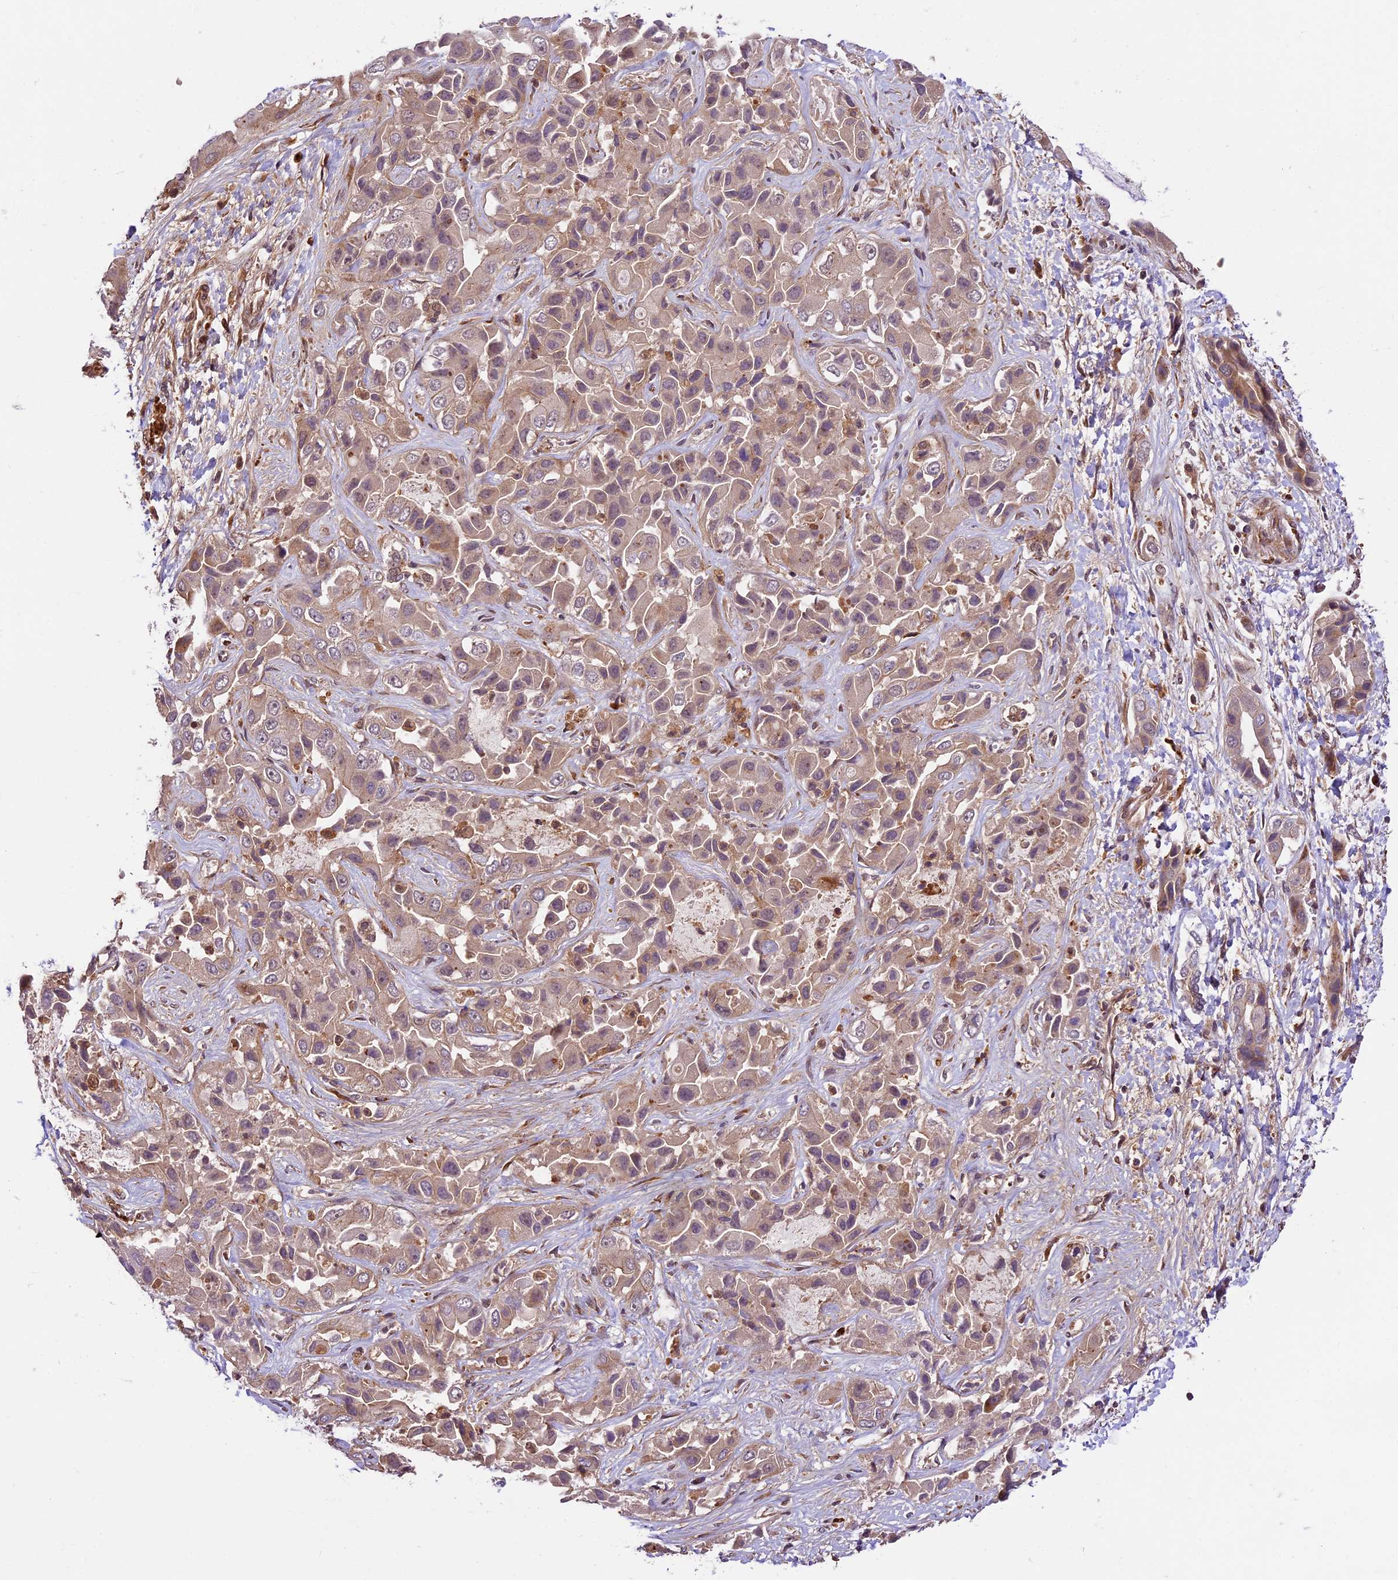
{"staining": {"intensity": "weak", "quantity": "25%-75%", "location": "cytoplasmic/membranous"}, "tissue": "liver cancer", "cell_type": "Tumor cells", "image_type": "cancer", "snomed": [{"axis": "morphology", "description": "Cholangiocarcinoma"}, {"axis": "topography", "description": "Liver"}], "caption": "Protein expression analysis of human liver cancer (cholangiocarcinoma) reveals weak cytoplasmic/membranous positivity in about 25%-75% of tumor cells. (Stains: DAB (3,3'-diaminobenzidine) in brown, nuclei in blue, Microscopy: brightfield microscopy at high magnification).", "gene": "DHX38", "patient": {"sex": "female", "age": 52}}